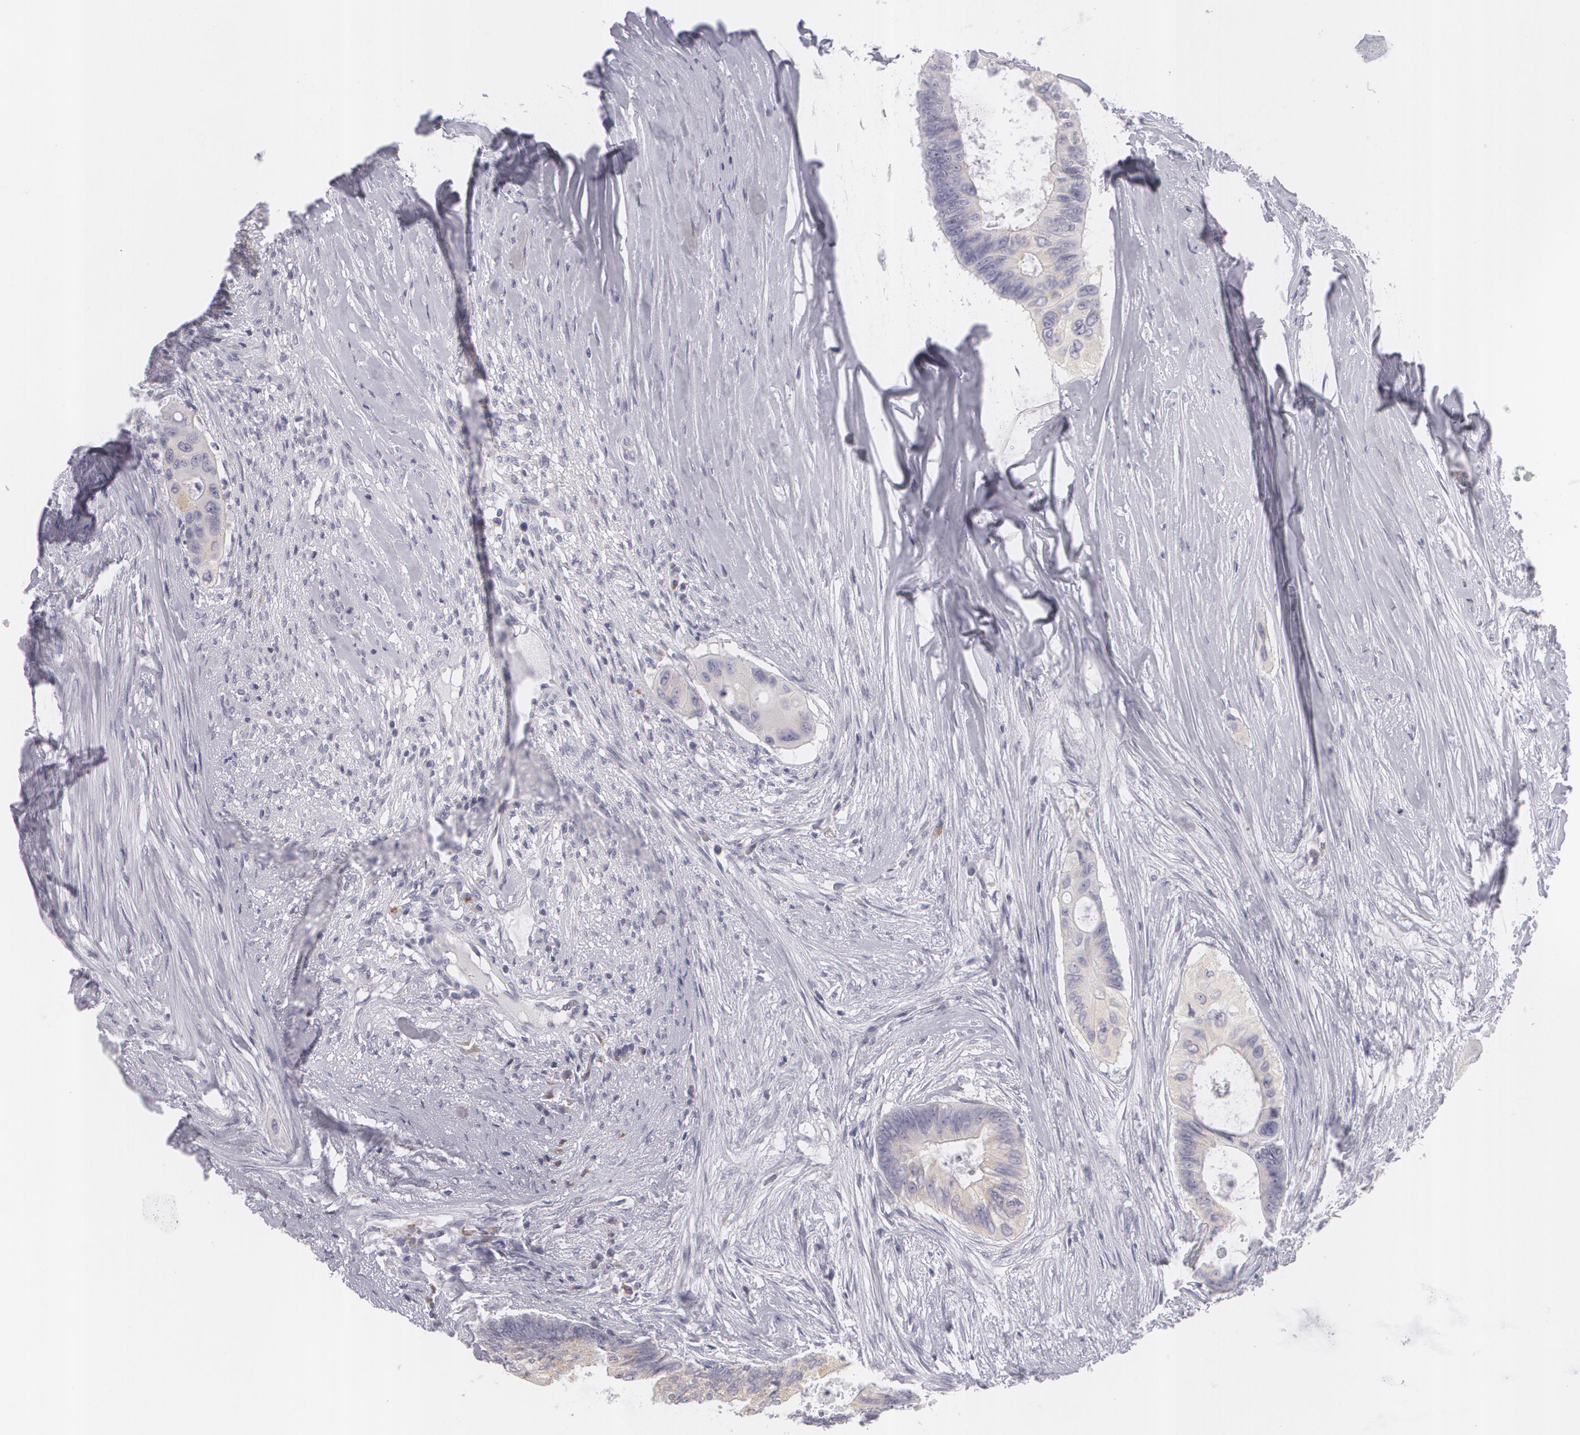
{"staining": {"intensity": "negative", "quantity": "none", "location": "none"}, "tissue": "colorectal cancer", "cell_type": "Tumor cells", "image_type": "cancer", "snomed": [{"axis": "morphology", "description": "Adenocarcinoma, NOS"}, {"axis": "topography", "description": "Colon"}], "caption": "The image reveals no staining of tumor cells in adenocarcinoma (colorectal).", "gene": "MBNL3", "patient": {"sex": "male", "age": 65}}